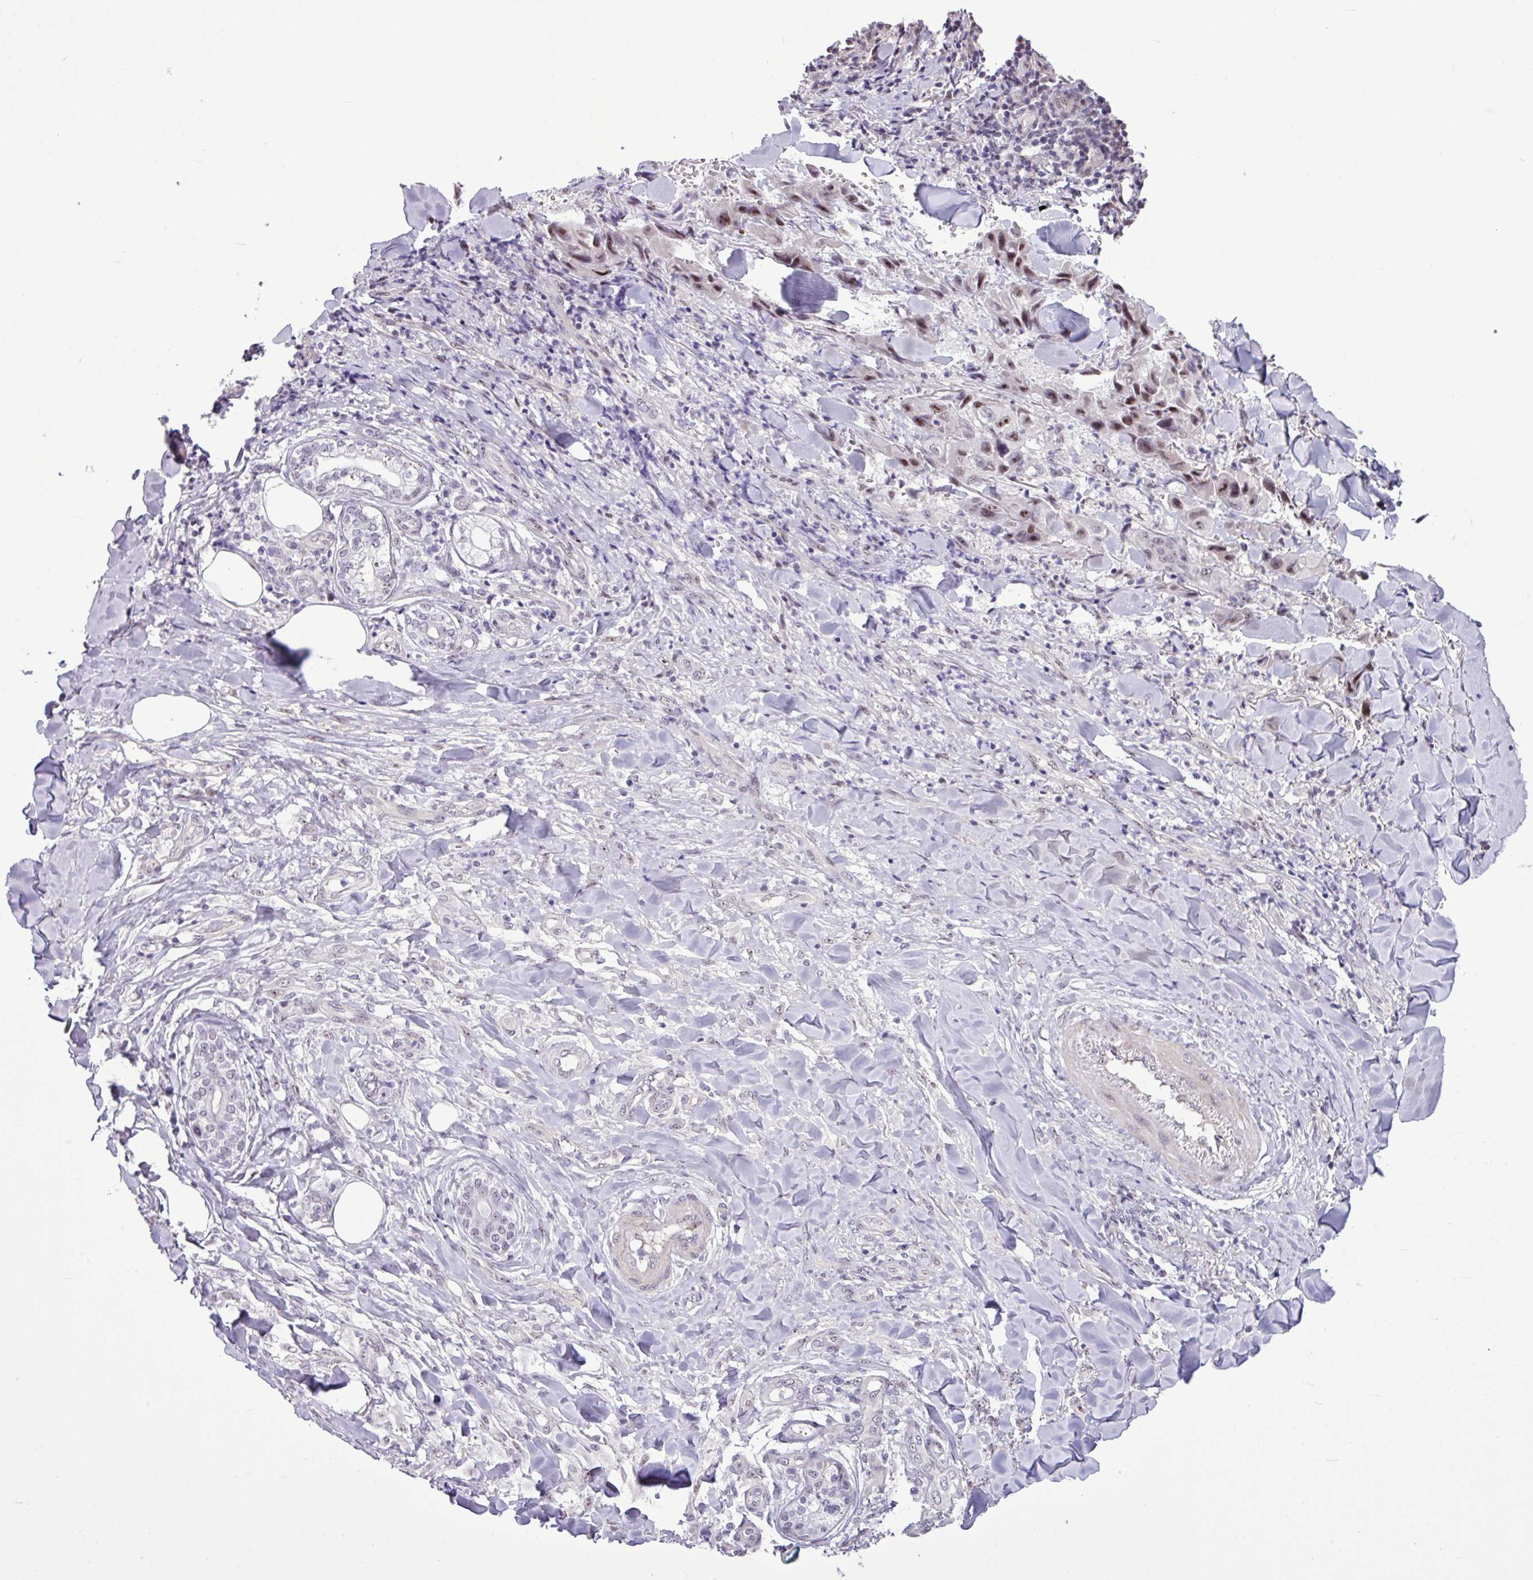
{"staining": {"intensity": "moderate", "quantity": ">75%", "location": "nuclear"}, "tissue": "skin cancer", "cell_type": "Tumor cells", "image_type": "cancer", "snomed": [{"axis": "morphology", "description": "Squamous cell carcinoma, NOS"}, {"axis": "topography", "description": "Skin"}, {"axis": "topography", "description": "Subcutis"}], "caption": "The histopathology image reveals a brown stain indicating the presence of a protein in the nuclear of tumor cells in squamous cell carcinoma (skin).", "gene": "UTP18", "patient": {"sex": "male", "age": 73}}